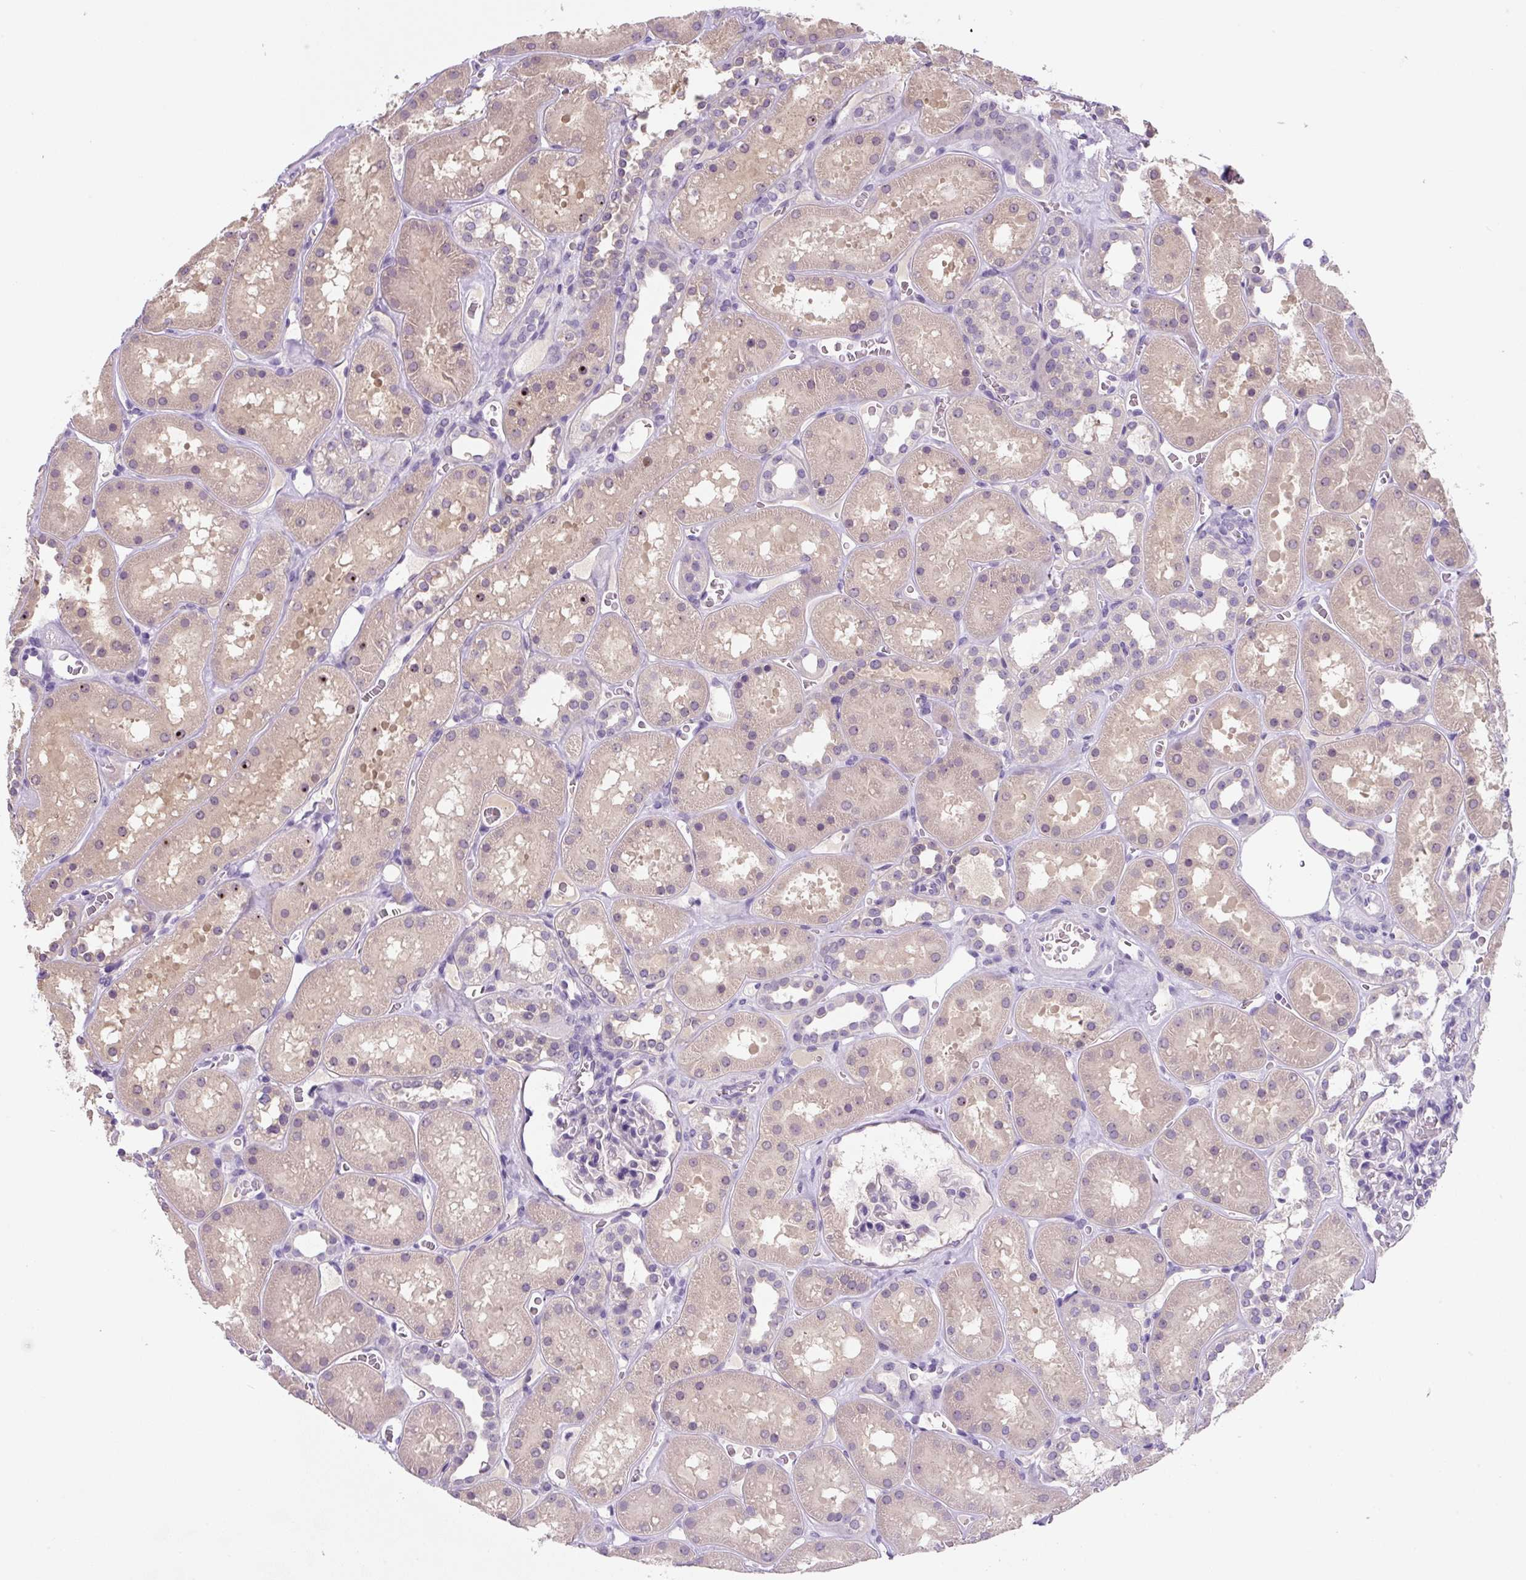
{"staining": {"intensity": "negative", "quantity": "none", "location": "none"}, "tissue": "kidney", "cell_type": "Cells in glomeruli", "image_type": "normal", "snomed": [{"axis": "morphology", "description": "Normal tissue, NOS"}, {"axis": "topography", "description": "Kidney"}], "caption": "High power microscopy histopathology image of an immunohistochemistry image of benign kidney, revealing no significant staining in cells in glomeruli.", "gene": "FZD5", "patient": {"sex": "female", "age": 41}}